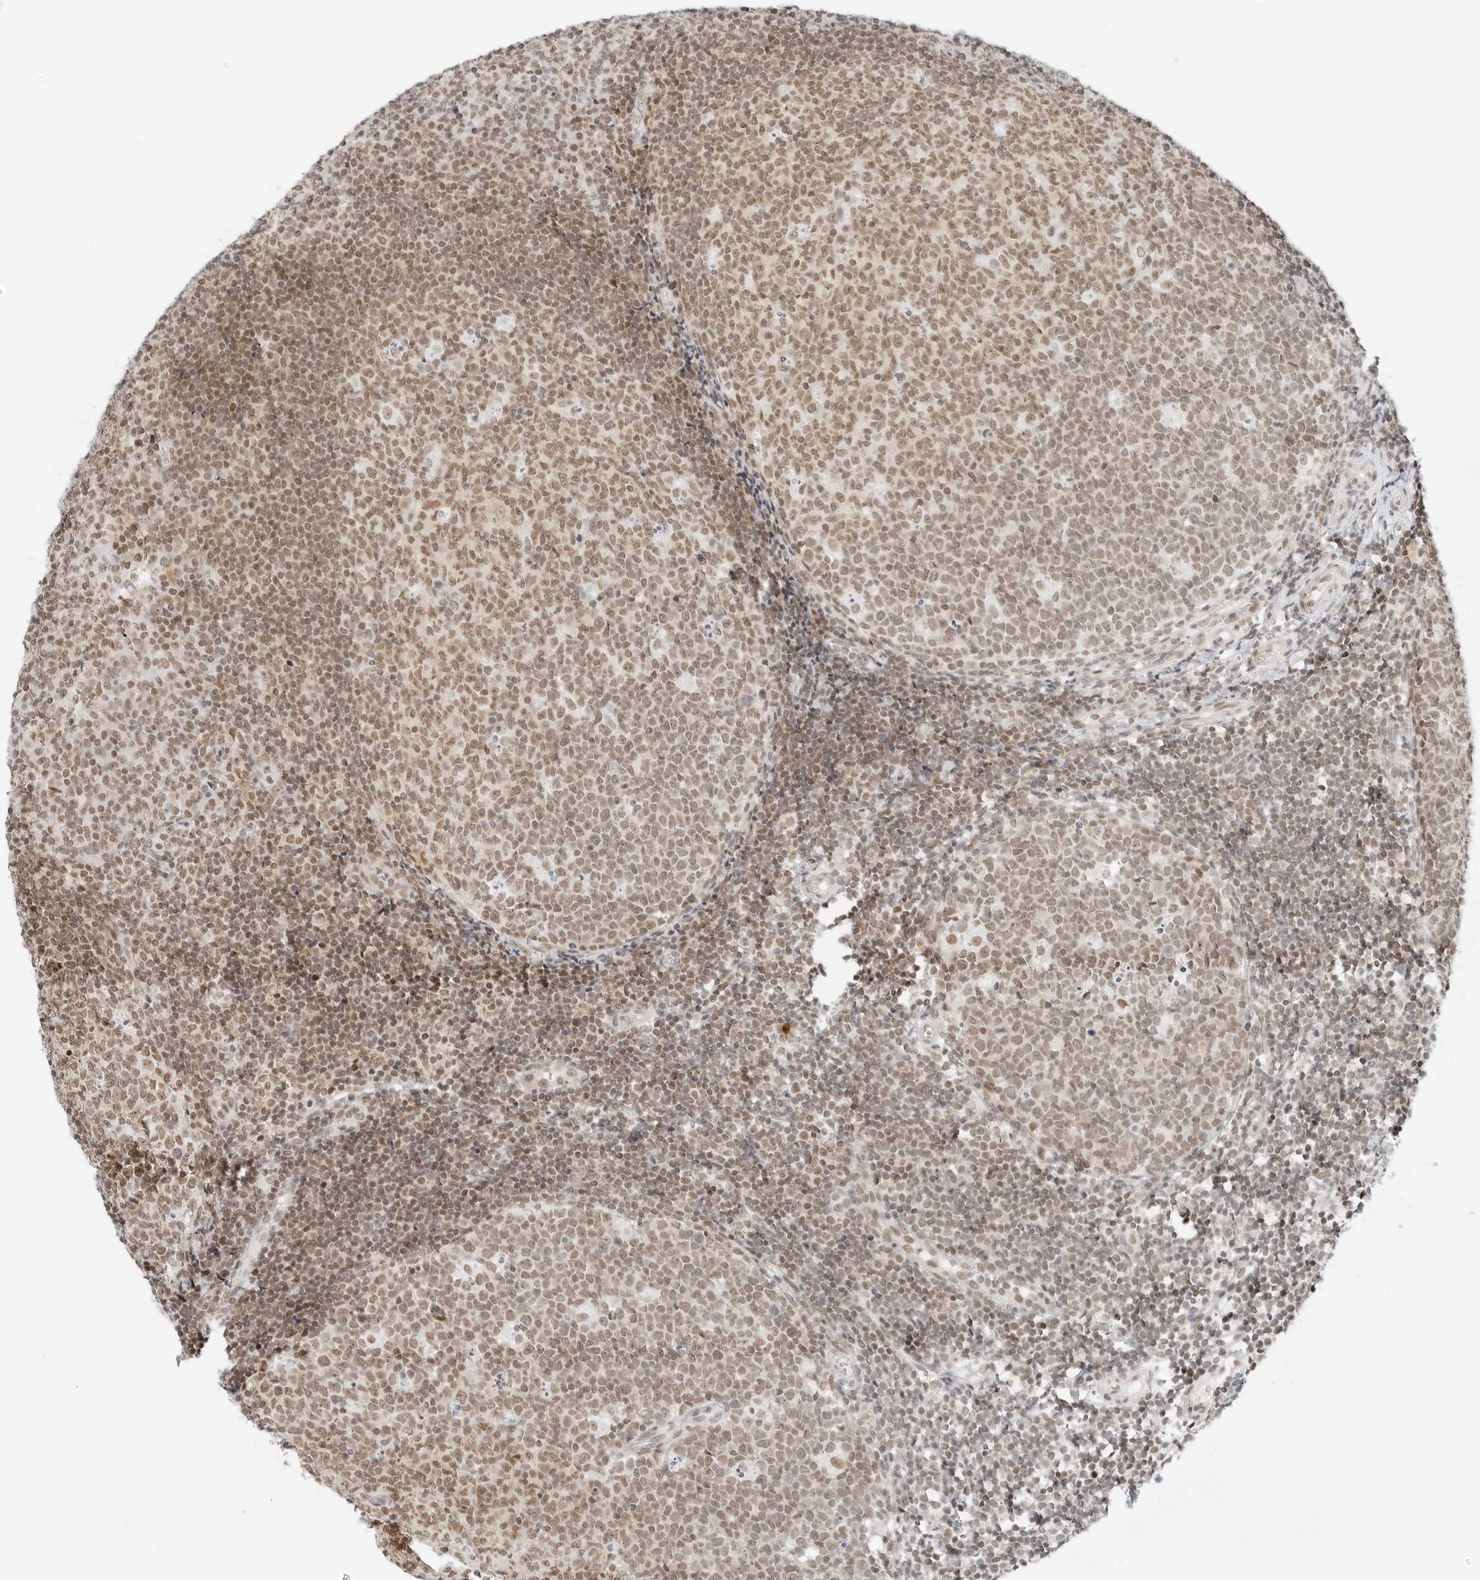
{"staining": {"intensity": "moderate", "quantity": ">75%", "location": "nuclear"}, "tissue": "tonsil", "cell_type": "Germinal center cells", "image_type": "normal", "snomed": [{"axis": "morphology", "description": "Normal tissue, NOS"}, {"axis": "topography", "description": "Tonsil"}], "caption": "Tonsil stained for a protein exhibits moderate nuclear positivity in germinal center cells. The protein of interest is stained brown, and the nuclei are stained in blue (DAB (3,3'-diaminobenzidine) IHC with brightfield microscopy, high magnification).", "gene": "CRTC2", "patient": {"sex": "female", "age": 19}}